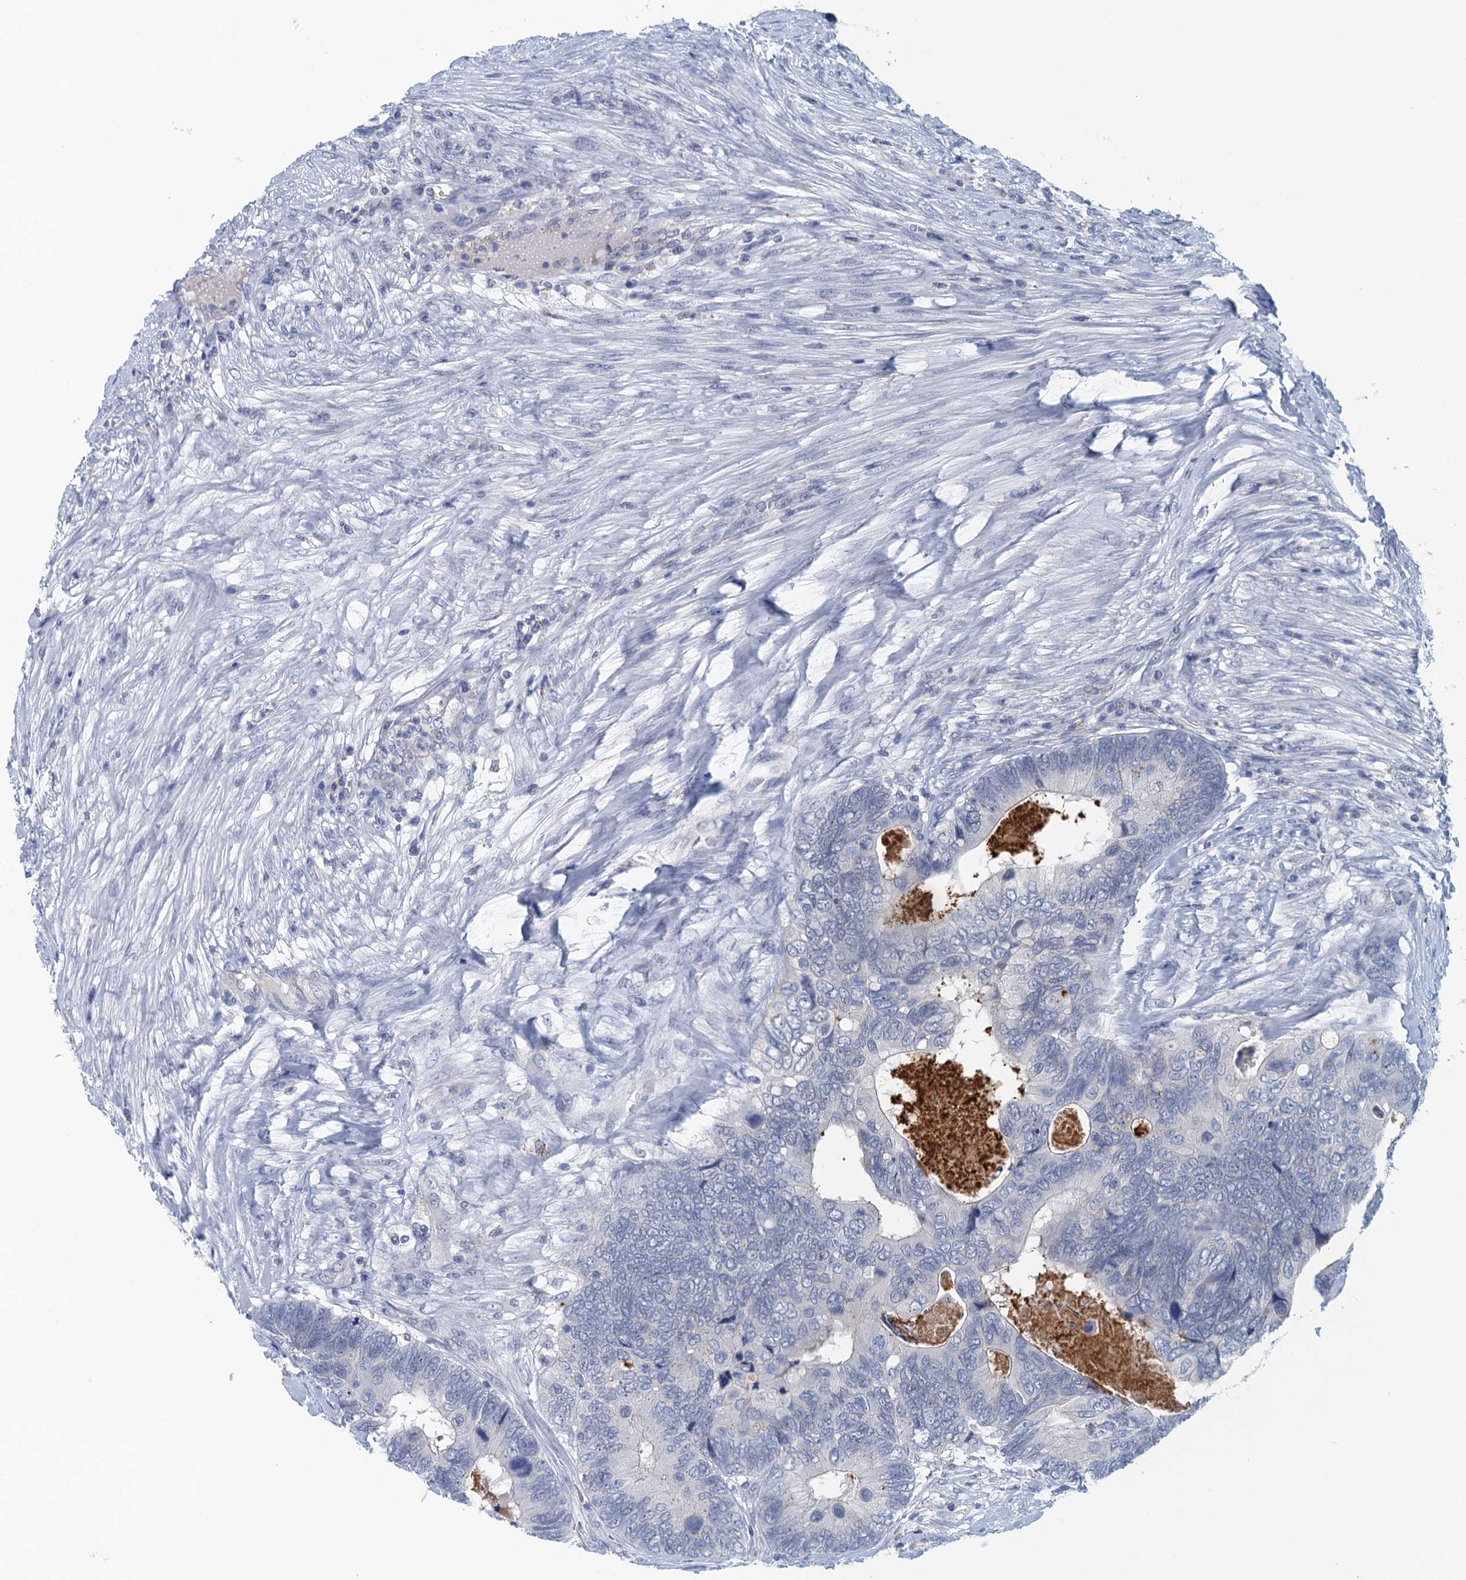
{"staining": {"intensity": "negative", "quantity": "none", "location": "none"}, "tissue": "colorectal cancer", "cell_type": "Tumor cells", "image_type": "cancer", "snomed": [{"axis": "morphology", "description": "Adenocarcinoma, NOS"}, {"axis": "topography", "description": "Colon"}], "caption": "Immunohistochemistry histopathology image of colorectal adenocarcinoma stained for a protein (brown), which displays no expression in tumor cells.", "gene": "NUBP2", "patient": {"sex": "female", "age": 67}}